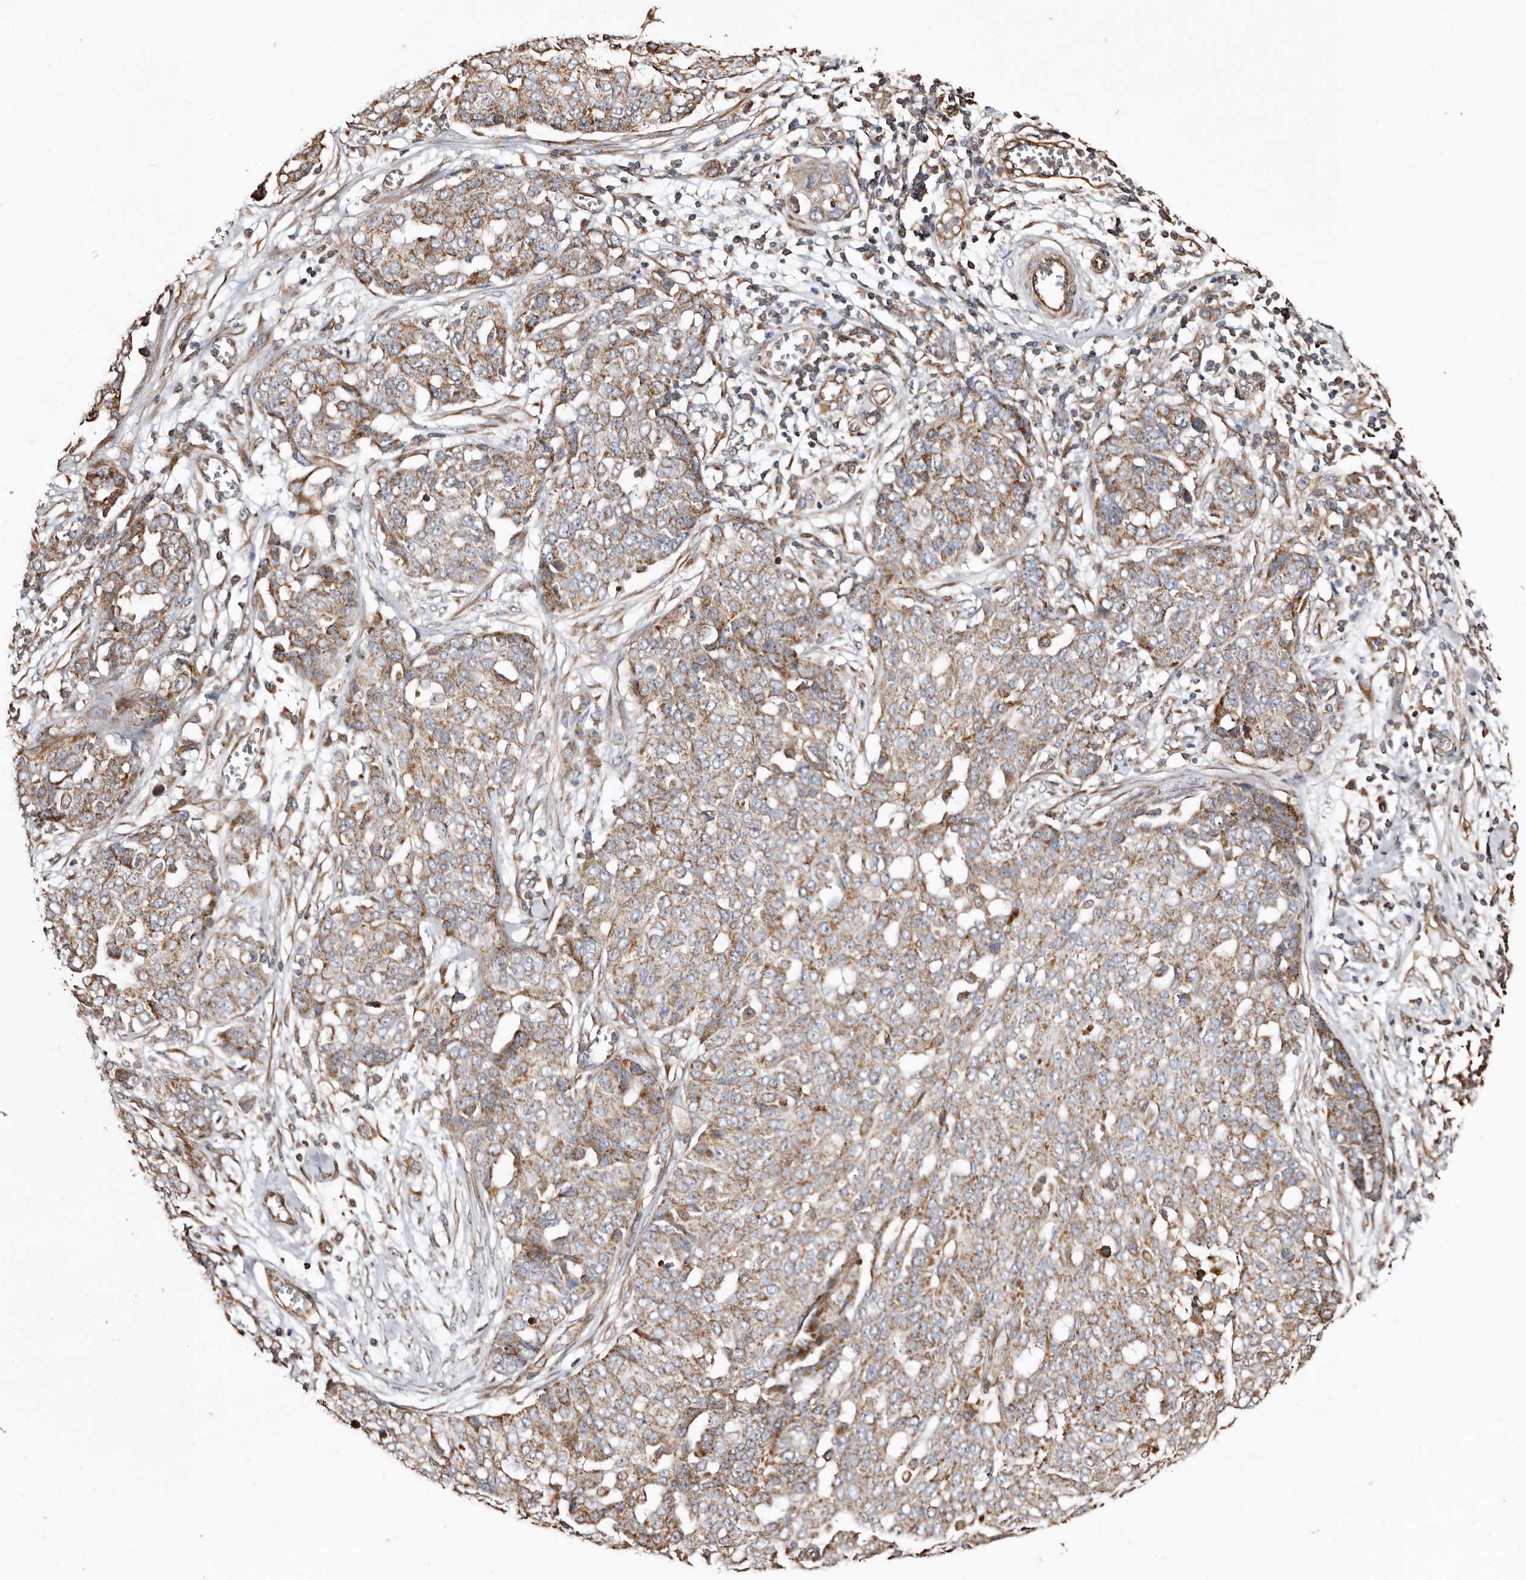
{"staining": {"intensity": "moderate", "quantity": ">75%", "location": "cytoplasmic/membranous"}, "tissue": "ovarian cancer", "cell_type": "Tumor cells", "image_type": "cancer", "snomed": [{"axis": "morphology", "description": "Cystadenocarcinoma, serous, NOS"}, {"axis": "topography", "description": "Soft tissue"}, {"axis": "topography", "description": "Ovary"}], "caption": "IHC (DAB (3,3'-diaminobenzidine)) staining of human serous cystadenocarcinoma (ovarian) shows moderate cytoplasmic/membranous protein positivity in approximately >75% of tumor cells.", "gene": "MACC1", "patient": {"sex": "female", "age": 57}}